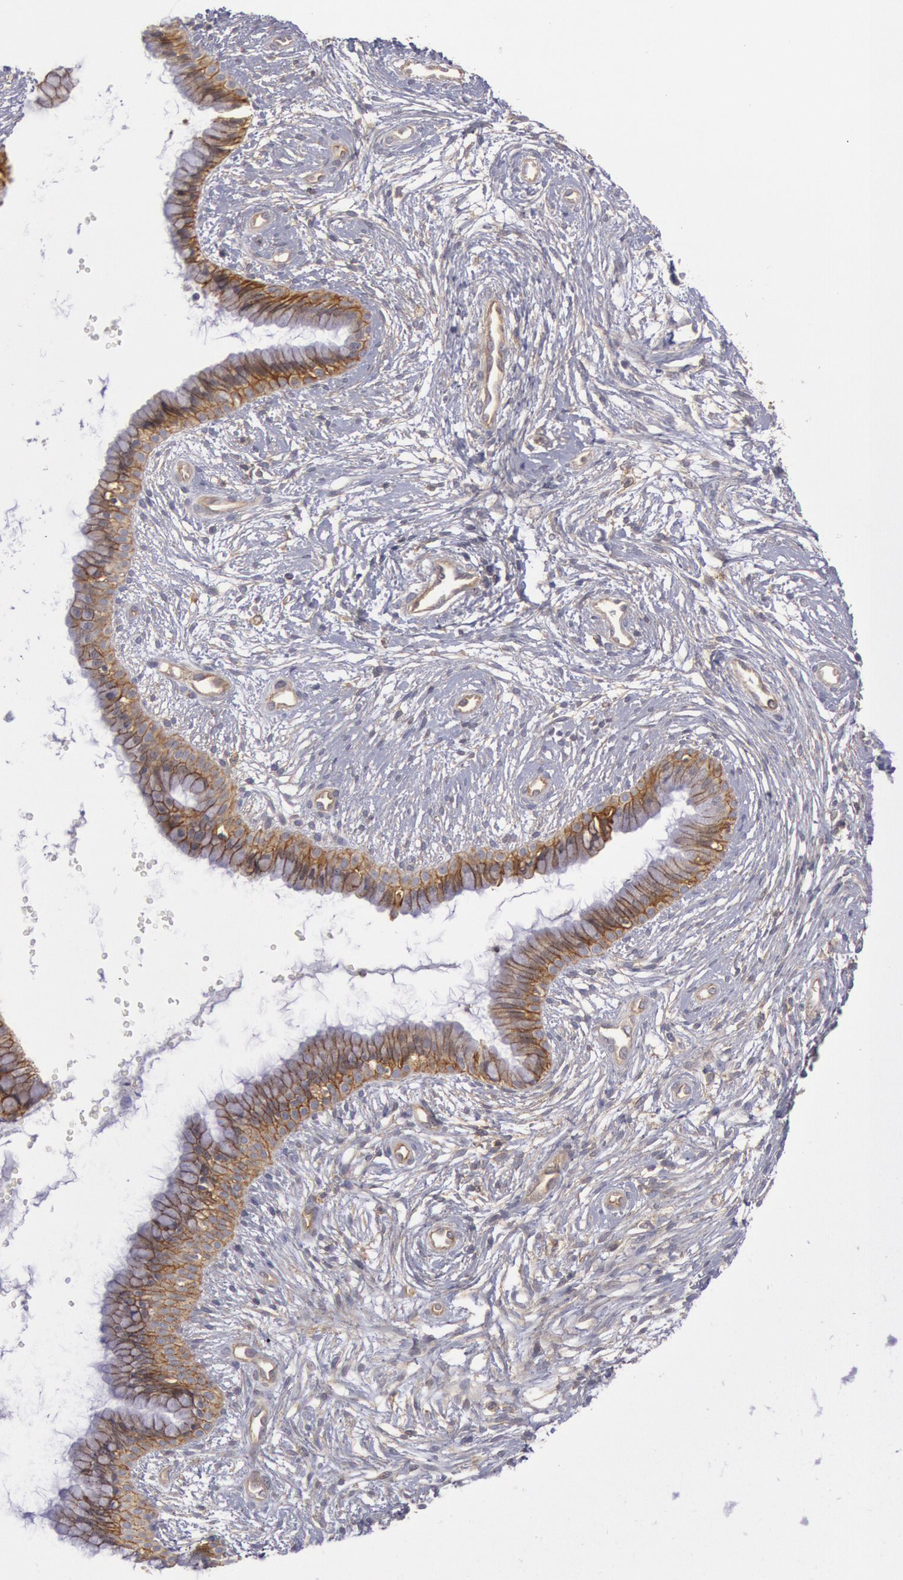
{"staining": {"intensity": "moderate", "quantity": ">75%", "location": "cytoplasmic/membranous"}, "tissue": "cervix", "cell_type": "Glandular cells", "image_type": "normal", "snomed": [{"axis": "morphology", "description": "Normal tissue, NOS"}, {"axis": "topography", "description": "Cervix"}], "caption": "Immunohistochemistry image of unremarkable cervix: cervix stained using immunohistochemistry exhibits medium levels of moderate protein expression localized specifically in the cytoplasmic/membranous of glandular cells, appearing as a cytoplasmic/membranous brown color.", "gene": "STX4", "patient": {"sex": "female", "age": 39}}